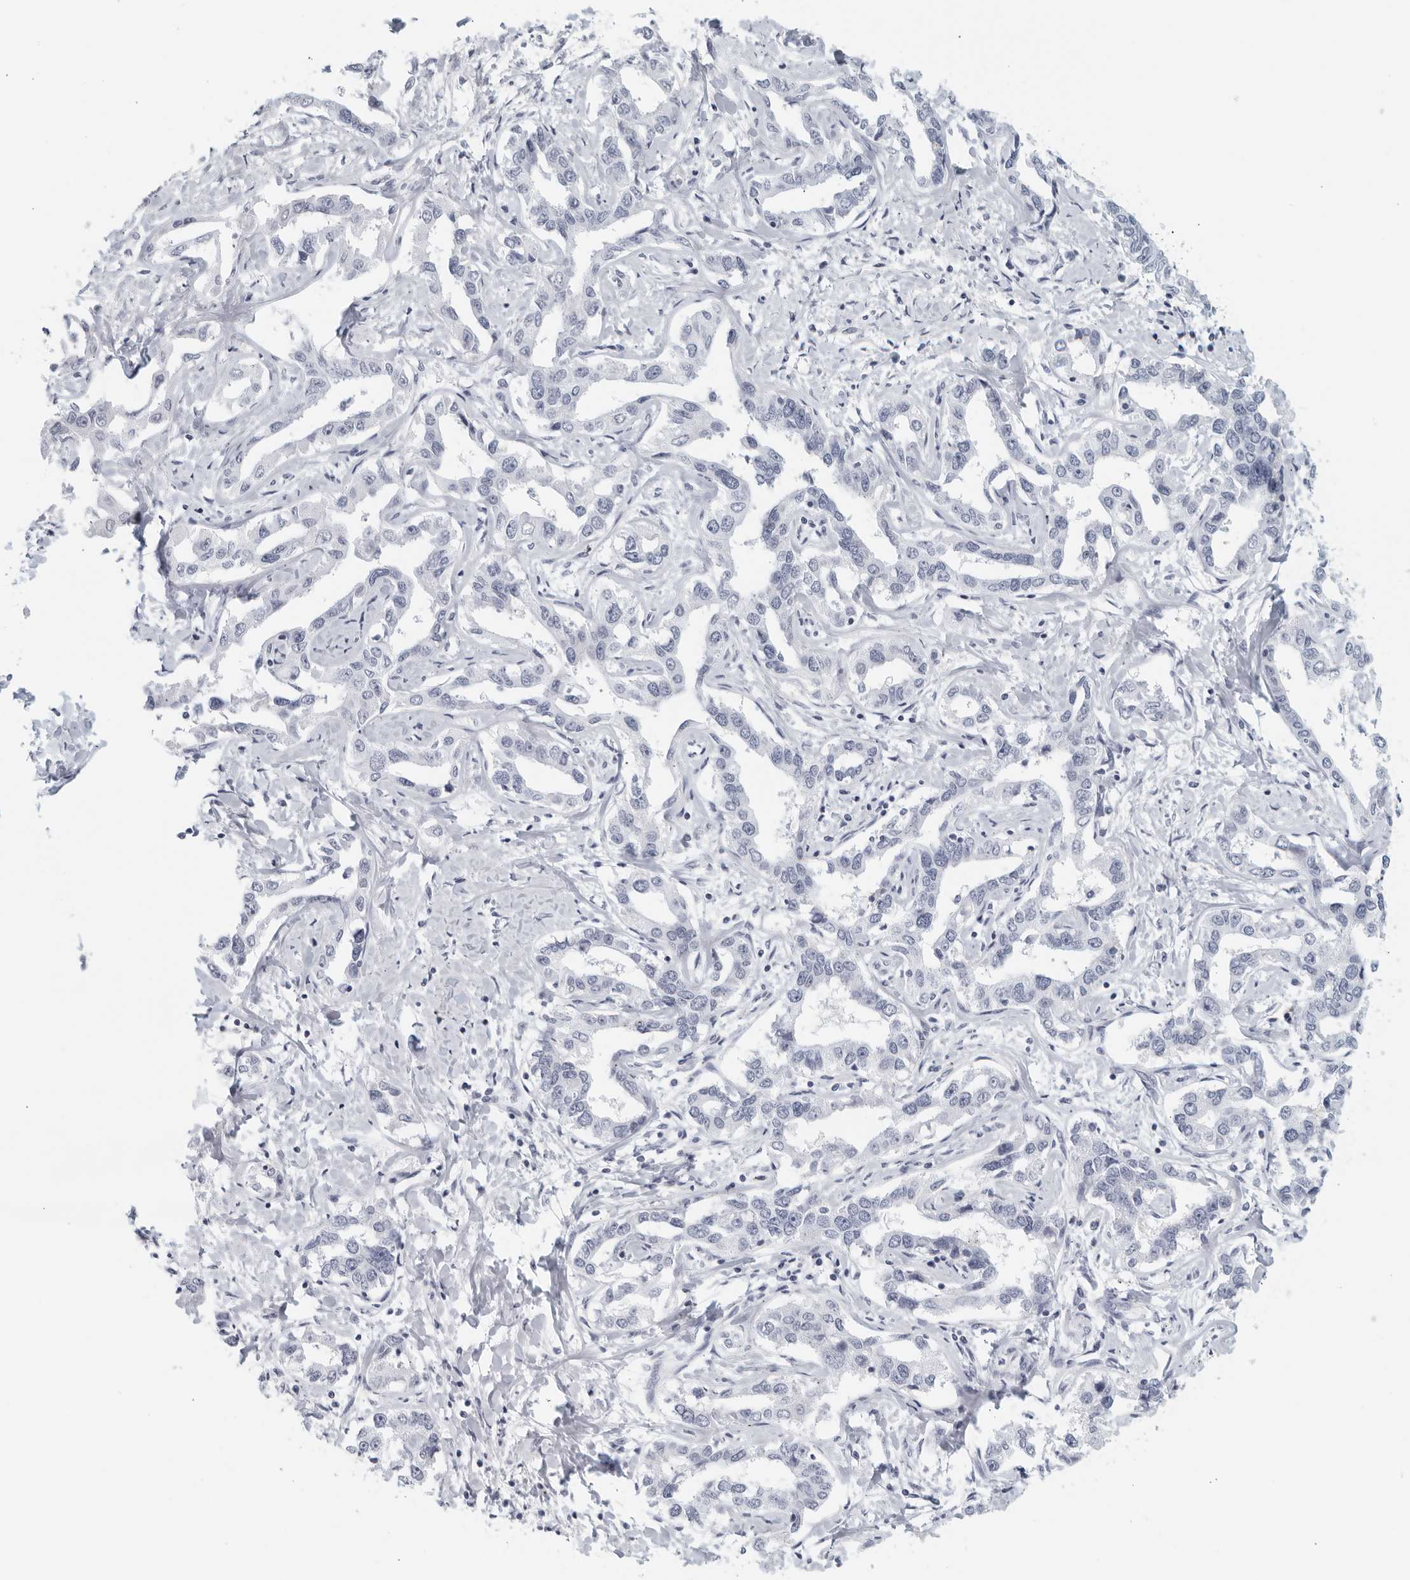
{"staining": {"intensity": "negative", "quantity": "none", "location": "none"}, "tissue": "liver cancer", "cell_type": "Tumor cells", "image_type": "cancer", "snomed": [{"axis": "morphology", "description": "Cholangiocarcinoma"}, {"axis": "topography", "description": "Liver"}], "caption": "Protein analysis of liver cholangiocarcinoma reveals no significant staining in tumor cells. (DAB immunohistochemistry (IHC), high magnification).", "gene": "KLK7", "patient": {"sex": "male", "age": 59}}